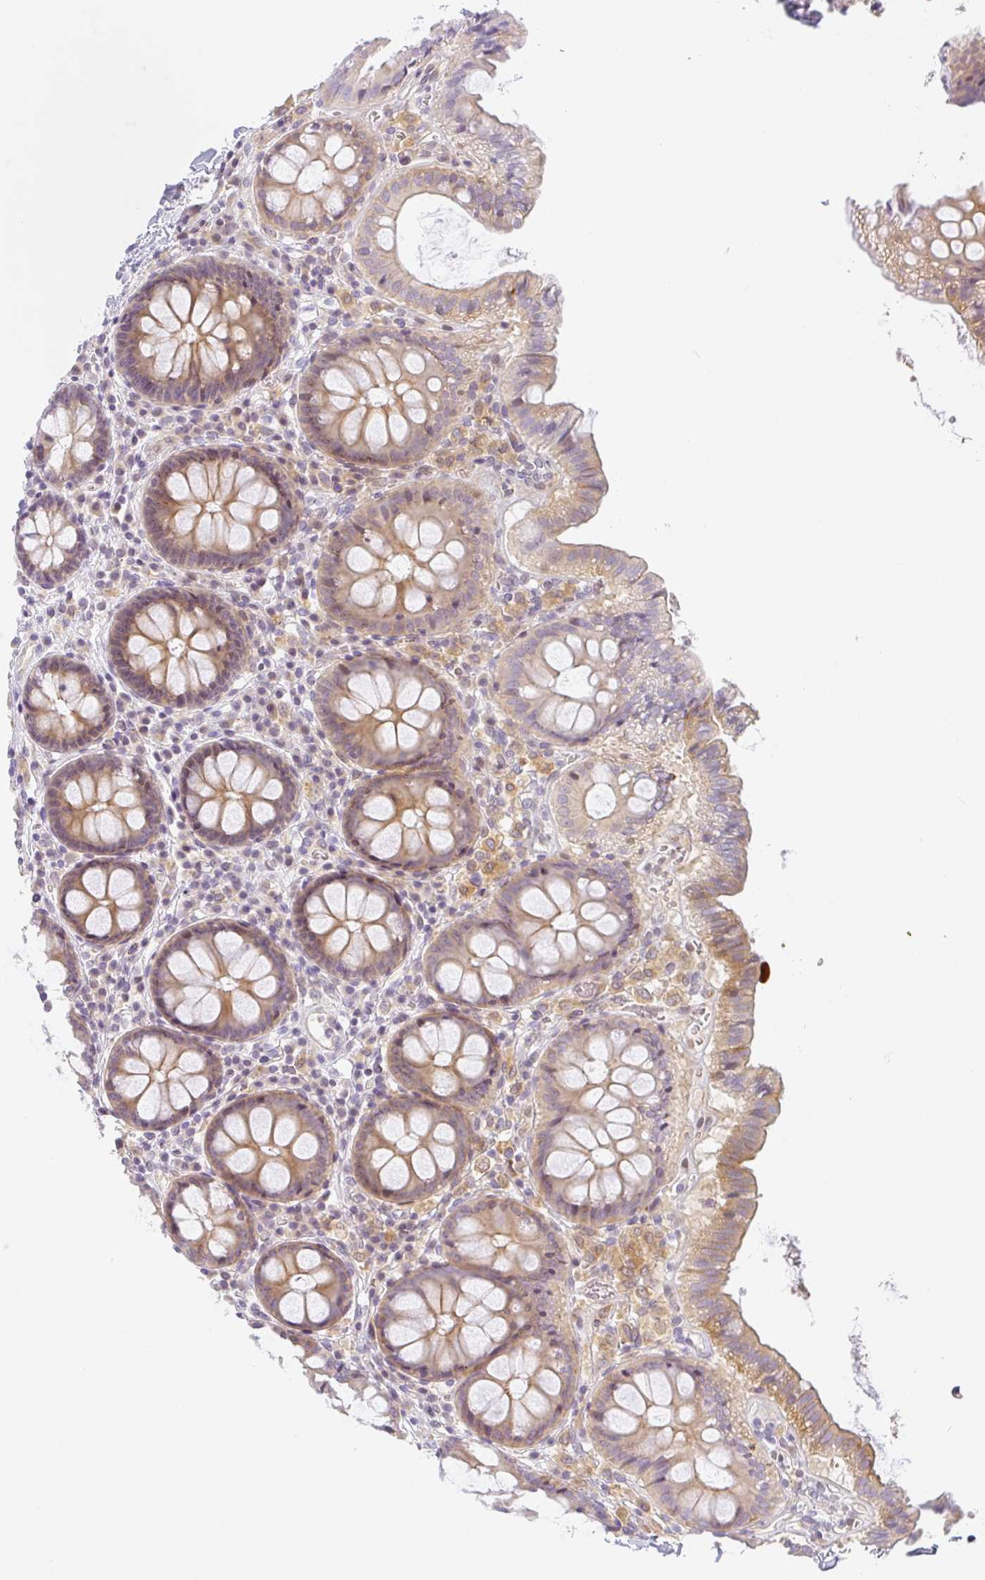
{"staining": {"intensity": "negative", "quantity": "none", "location": "none"}, "tissue": "colon", "cell_type": "Endothelial cells", "image_type": "normal", "snomed": [{"axis": "morphology", "description": "Normal tissue, NOS"}, {"axis": "topography", "description": "Colon"}, {"axis": "topography", "description": "Peripheral nerve tissue"}], "caption": "An image of colon stained for a protein demonstrates no brown staining in endothelial cells.", "gene": "TMEM86A", "patient": {"sex": "male", "age": 84}}